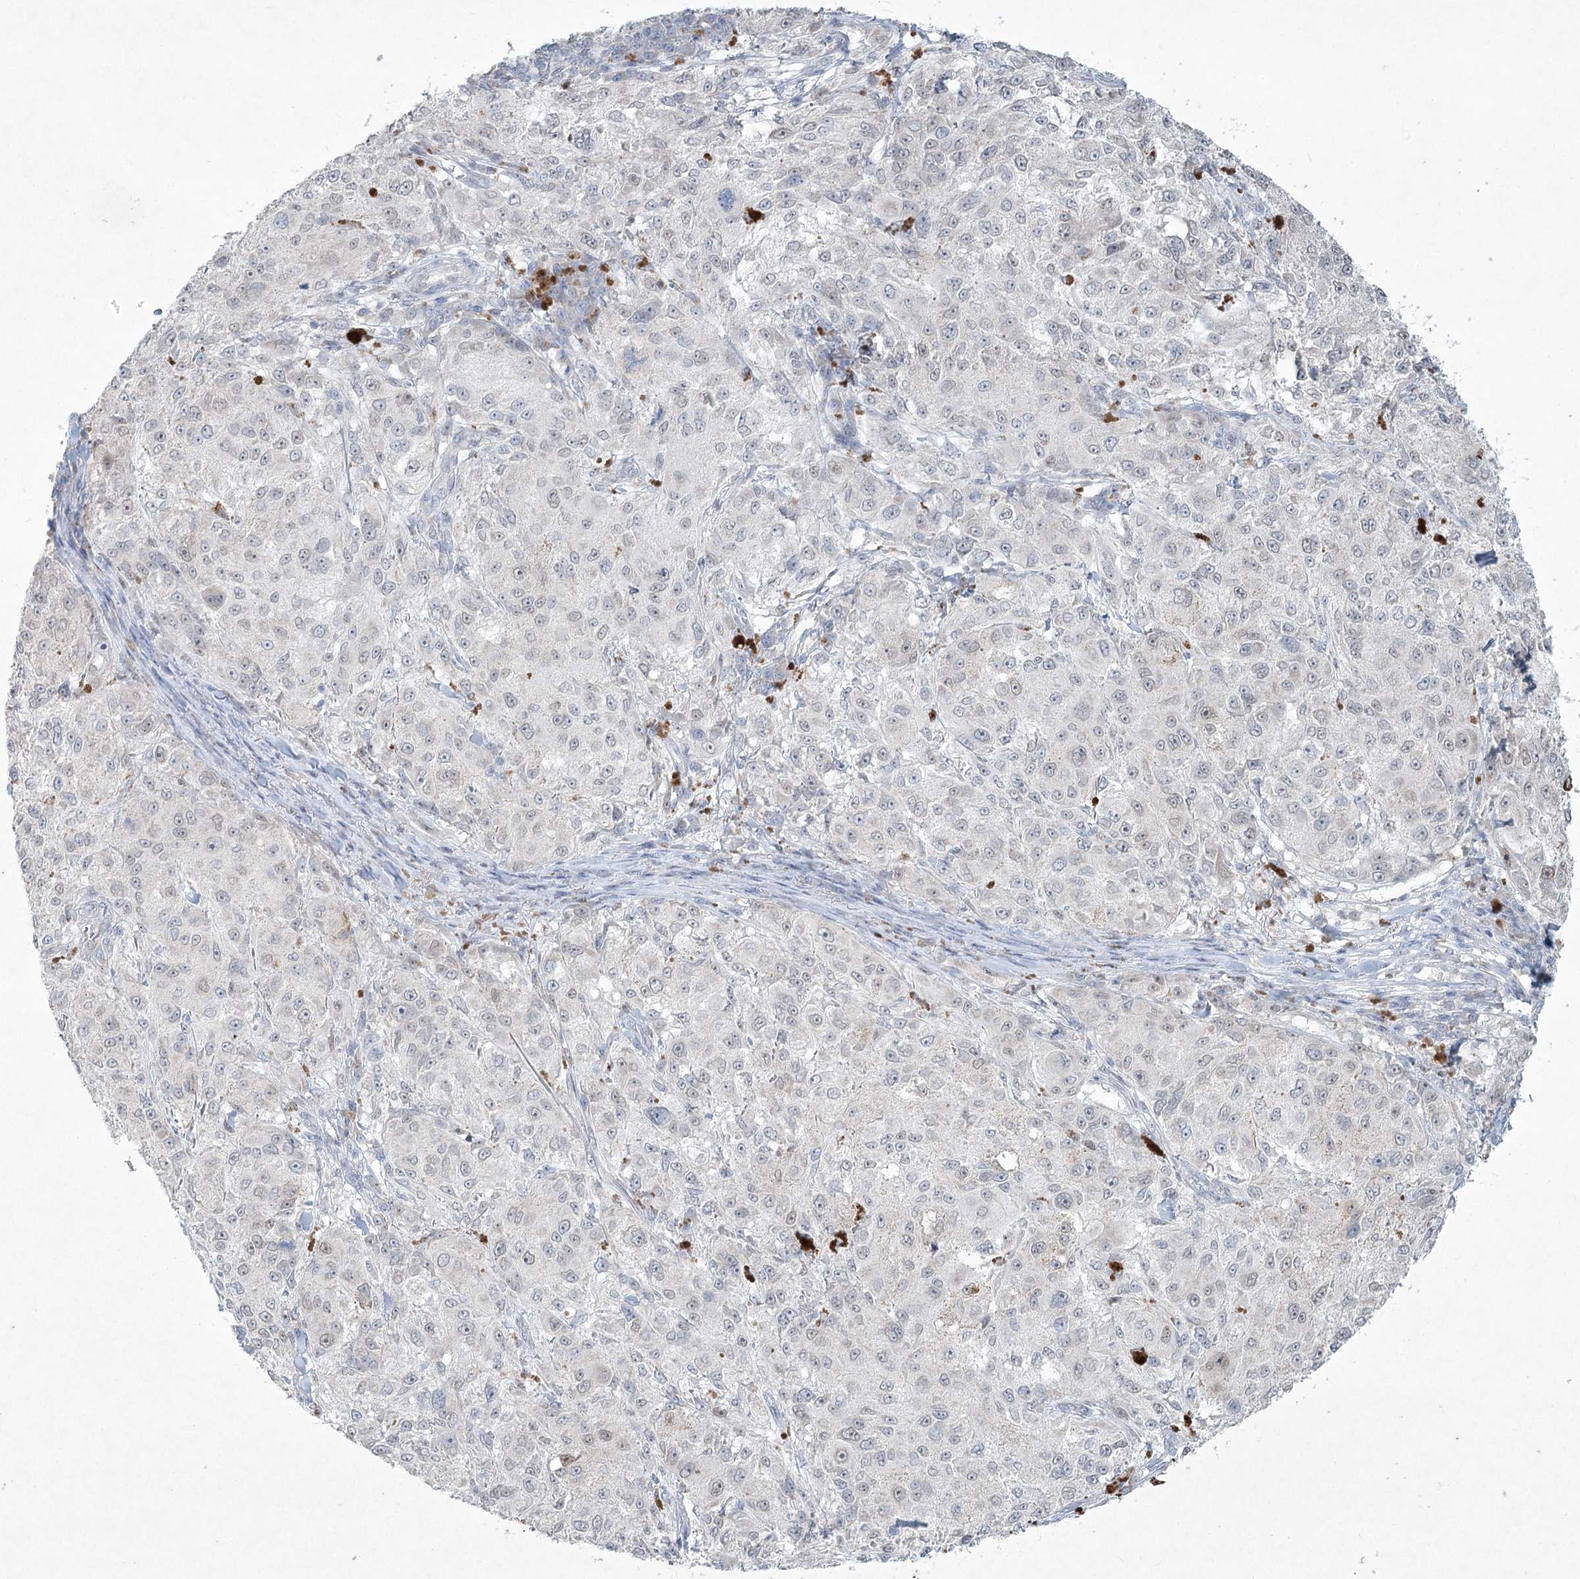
{"staining": {"intensity": "negative", "quantity": "none", "location": "none"}, "tissue": "melanoma", "cell_type": "Tumor cells", "image_type": "cancer", "snomed": [{"axis": "morphology", "description": "Necrosis, NOS"}, {"axis": "morphology", "description": "Malignant melanoma, NOS"}, {"axis": "topography", "description": "Skin"}], "caption": "Tumor cells show no significant expression in malignant melanoma. Nuclei are stained in blue.", "gene": "ABITRAM", "patient": {"sex": "female", "age": 87}}